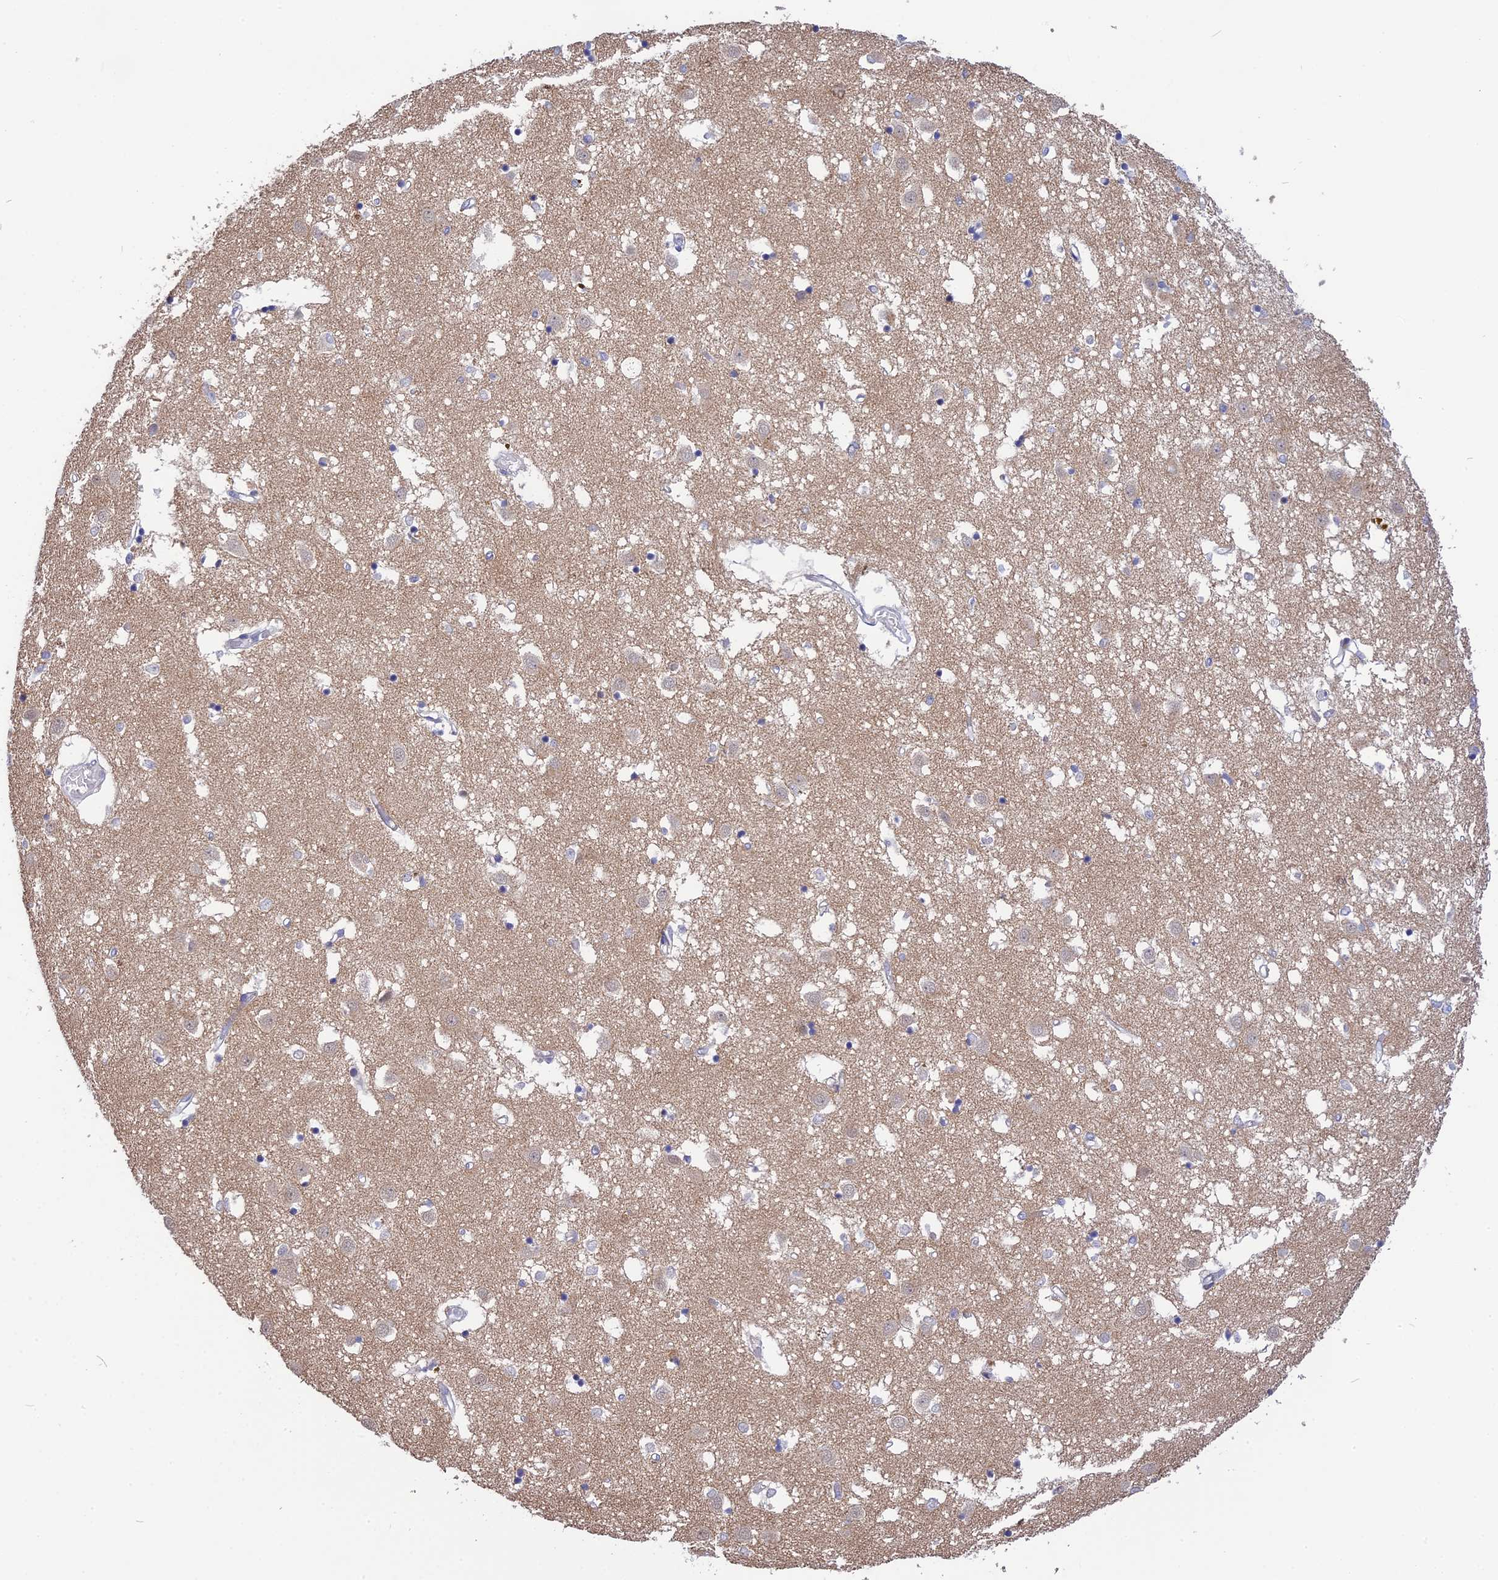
{"staining": {"intensity": "negative", "quantity": "none", "location": "none"}, "tissue": "caudate", "cell_type": "Glial cells", "image_type": "normal", "snomed": [{"axis": "morphology", "description": "Normal tissue, NOS"}, {"axis": "topography", "description": "Lateral ventricle wall"}], "caption": "DAB (3,3'-diaminobenzidine) immunohistochemical staining of normal human caudate displays no significant staining in glial cells. (Immunohistochemistry (ihc), brightfield microscopy, high magnification).", "gene": "KCTD14", "patient": {"sex": "male", "age": 70}}